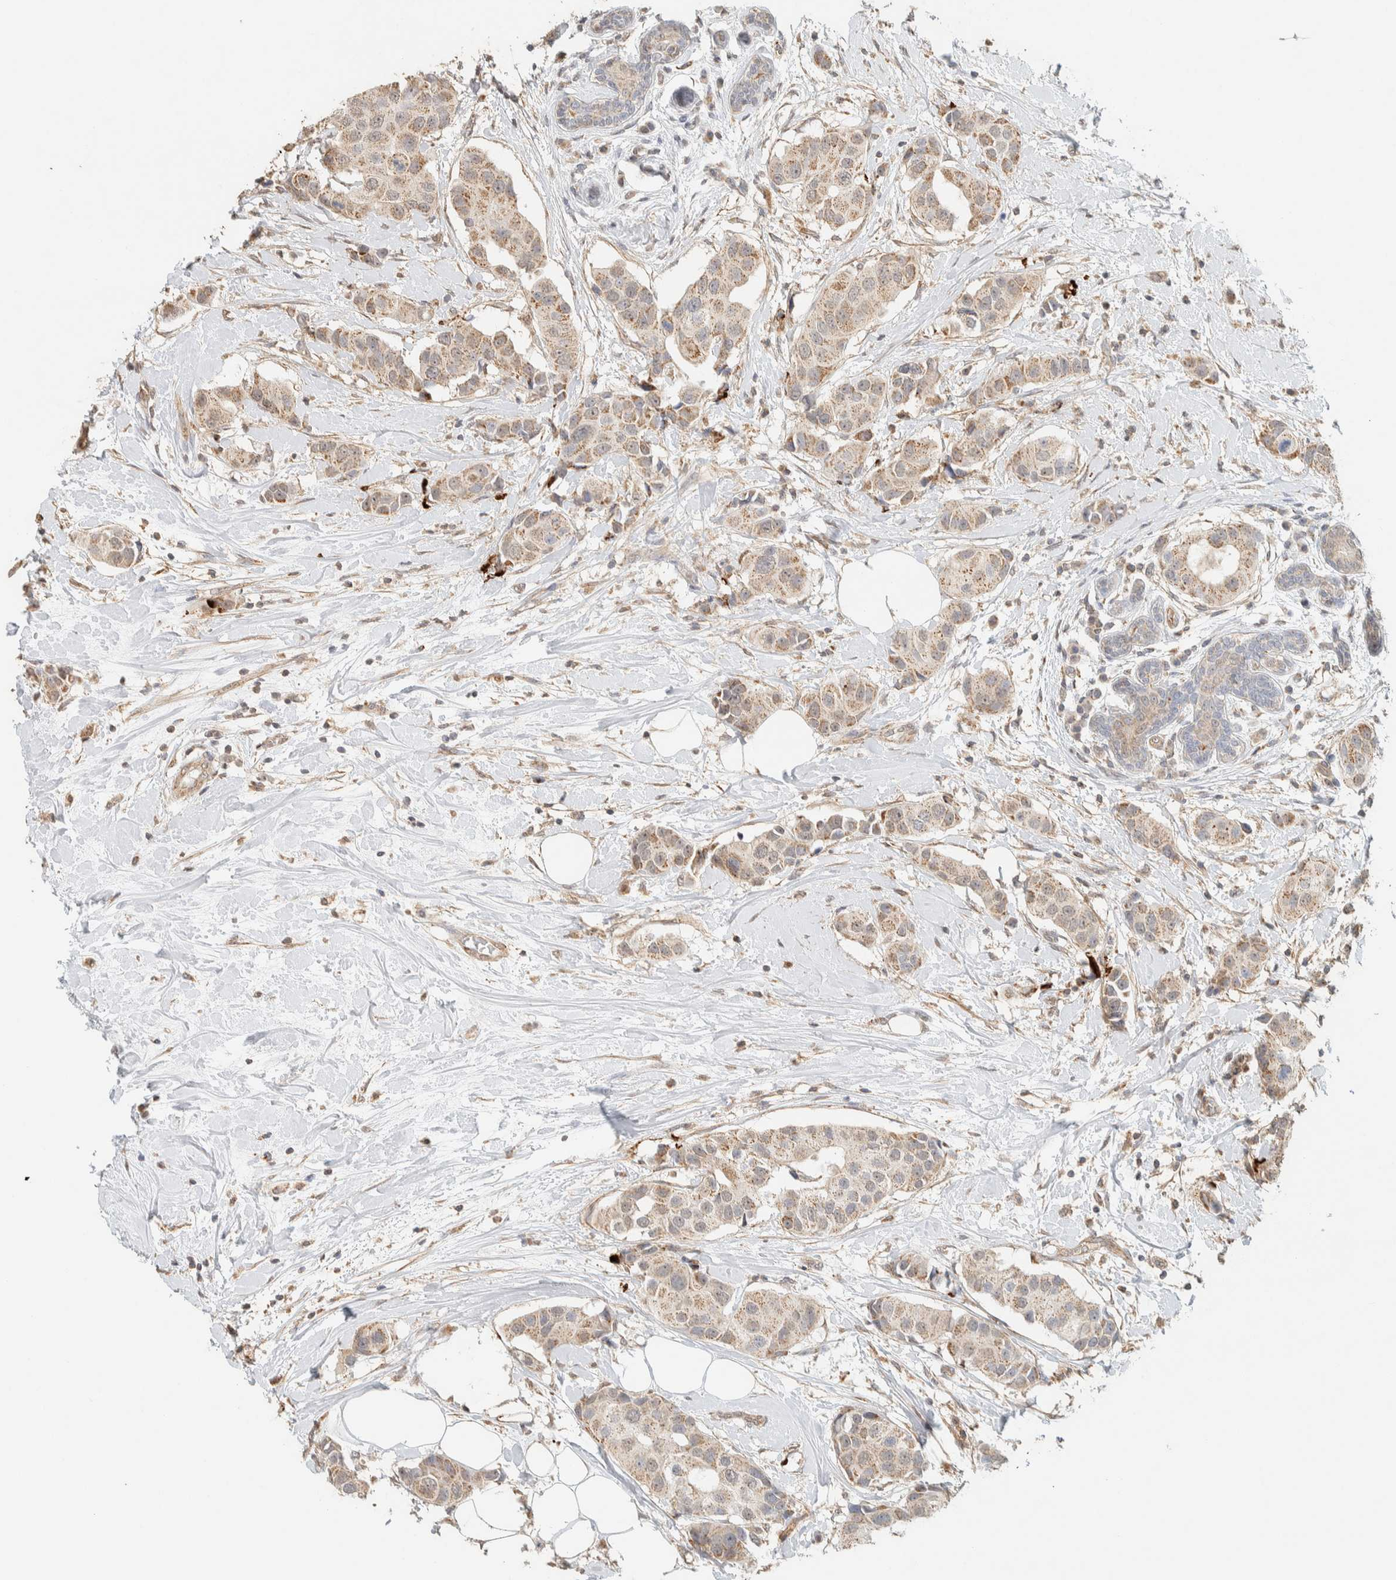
{"staining": {"intensity": "weak", "quantity": ">75%", "location": "cytoplasmic/membranous"}, "tissue": "breast cancer", "cell_type": "Tumor cells", "image_type": "cancer", "snomed": [{"axis": "morphology", "description": "Normal tissue, NOS"}, {"axis": "morphology", "description": "Duct carcinoma"}, {"axis": "topography", "description": "Breast"}], "caption": "Weak cytoplasmic/membranous protein expression is seen in about >75% of tumor cells in breast cancer (infiltrating ductal carcinoma).", "gene": "PDE7B", "patient": {"sex": "female", "age": 39}}